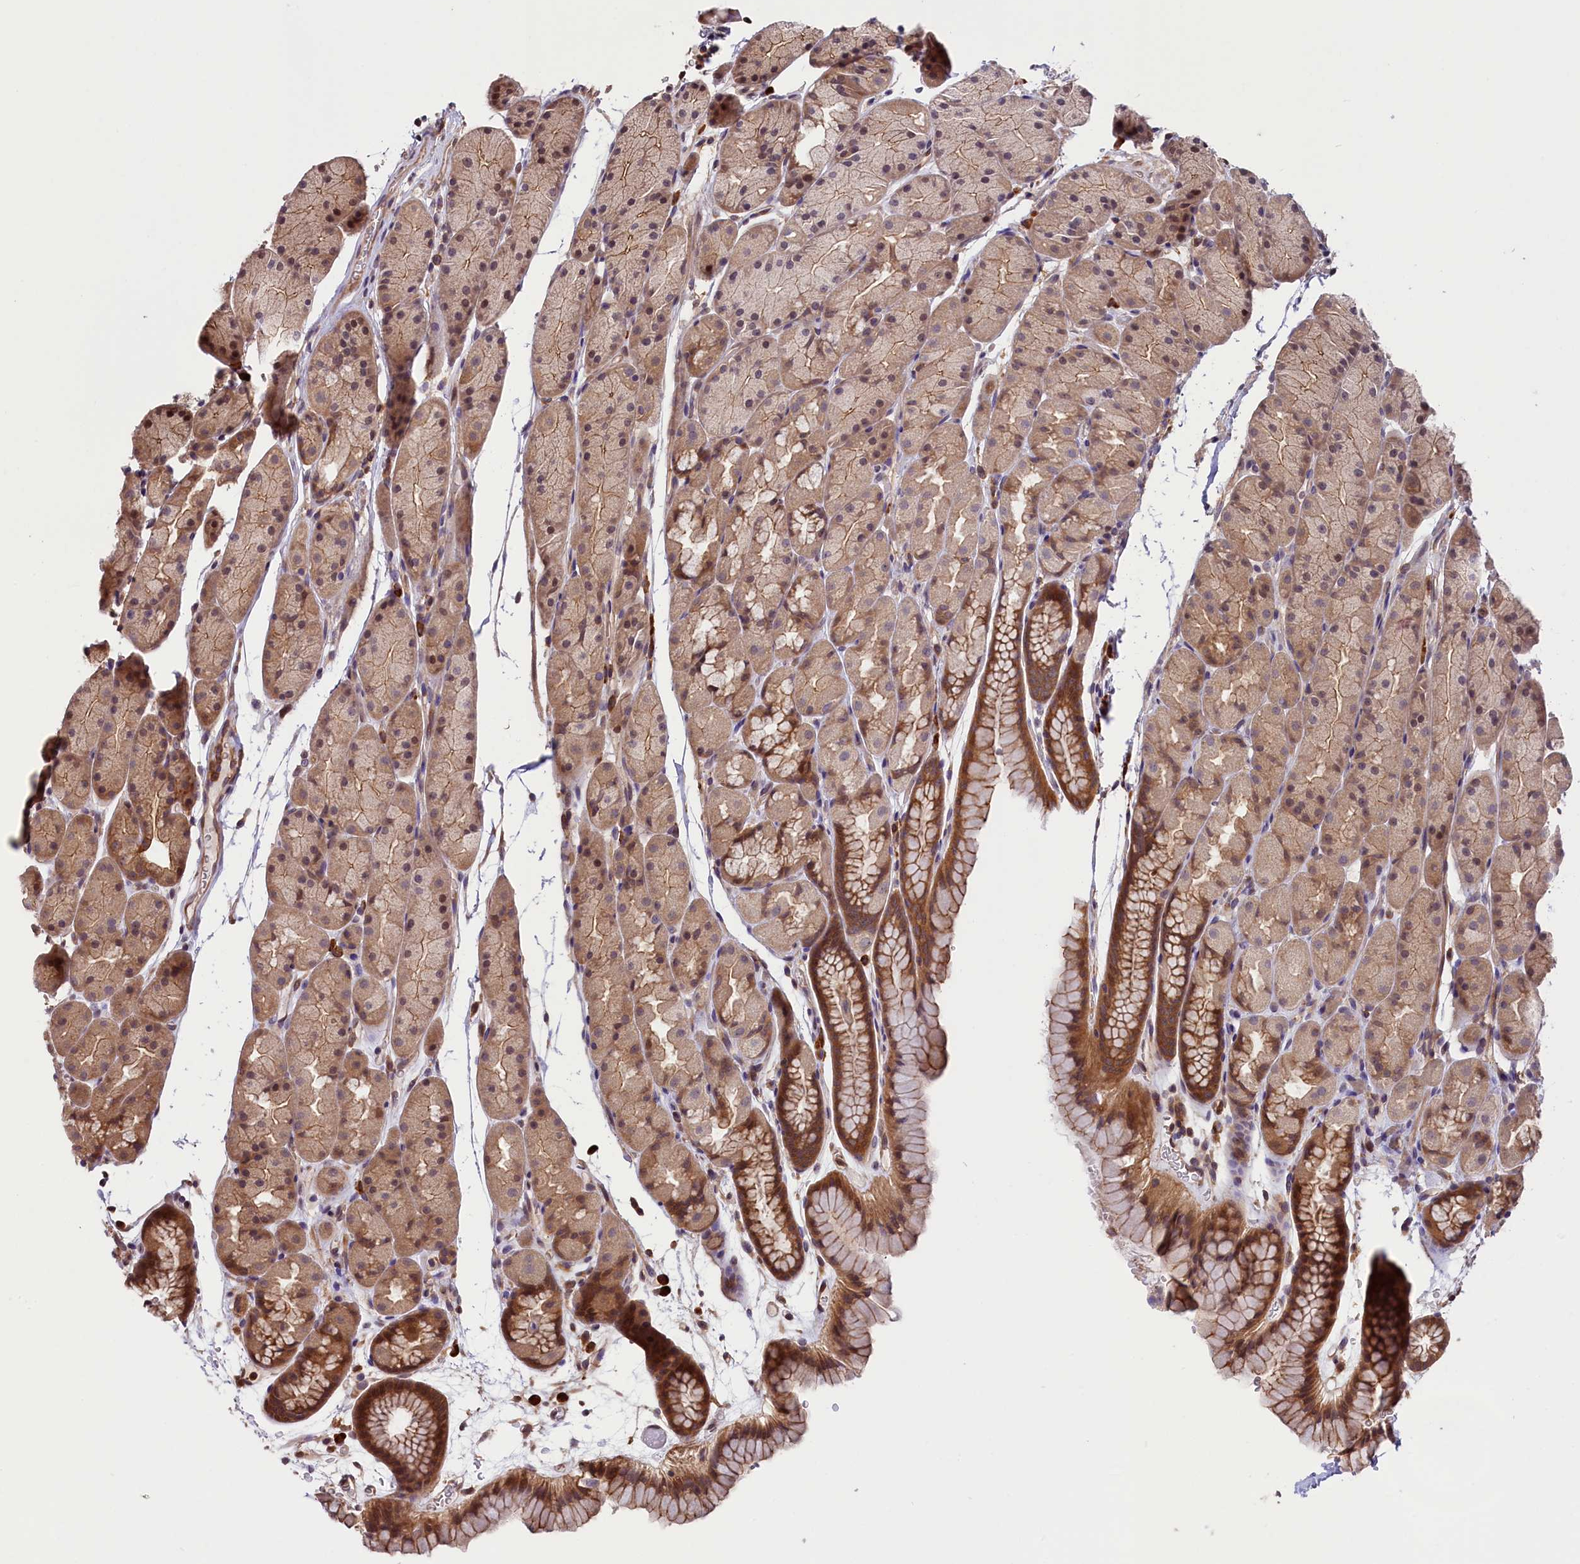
{"staining": {"intensity": "moderate", "quantity": "25%-75%", "location": "cytoplasmic/membranous,nuclear"}, "tissue": "stomach", "cell_type": "Glandular cells", "image_type": "normal", "snomed": [{"axis": "morphology", "description": "Normal tissue, NOS"}, {"axis": "topography", "description": "Stomach, upper"}, {"axis": "topography", "description": "Stomach"}], "caption": "Immunohistochemical staining of unremarkable stomach reveals moderate cytoplasmic/membranous,nuclear protein staining in approximately 25%-75% of glandular cells. The staining was performed using DAB, with brown indicating positive protein expression. Nuclei are stained blue with hematoxylin.", "gene": "RIC8A", "patient": {"sex": "male", "age": 47}}